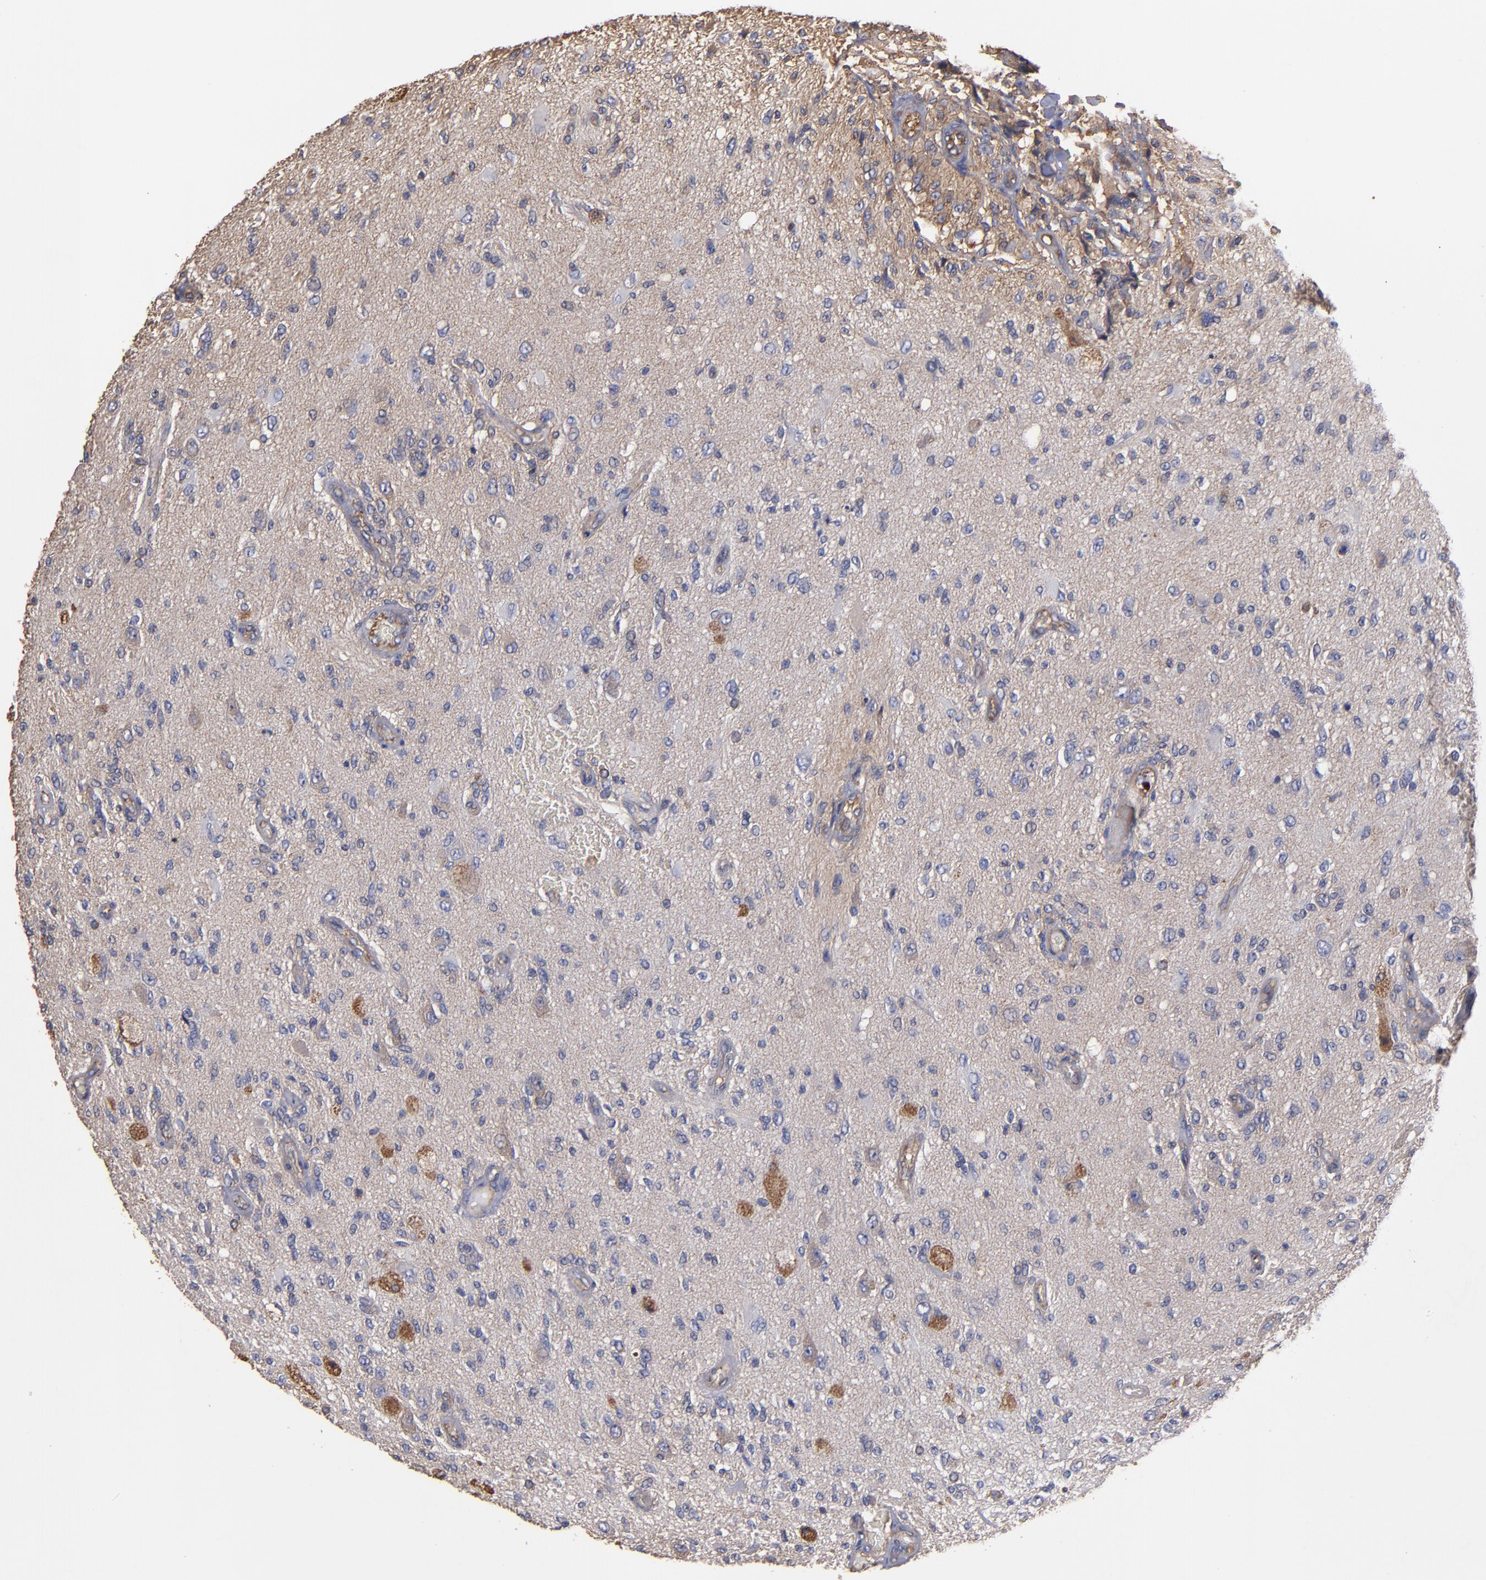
{"staining": {"intensity": "negative", "quantity": "none", "location": "none"}, "tissue": "glioma", "cell_type": "Tumor cells", "image_type": "cancer", "snomed": [{"axis": "morphology", "description": "Normal tissue, NOS"}, {"axis": "morphology", "description": "Glioma, malignant, High grade"}, {"axis": "topography", "description": "Cerebral cortex"}], "caption": "Malignant glioma (high-grade) stained for a protein using immunohistochemistry displays no staining tumor cells.", "gene": "ACTN4", "patient": {"sex": "male", "age": 77}}